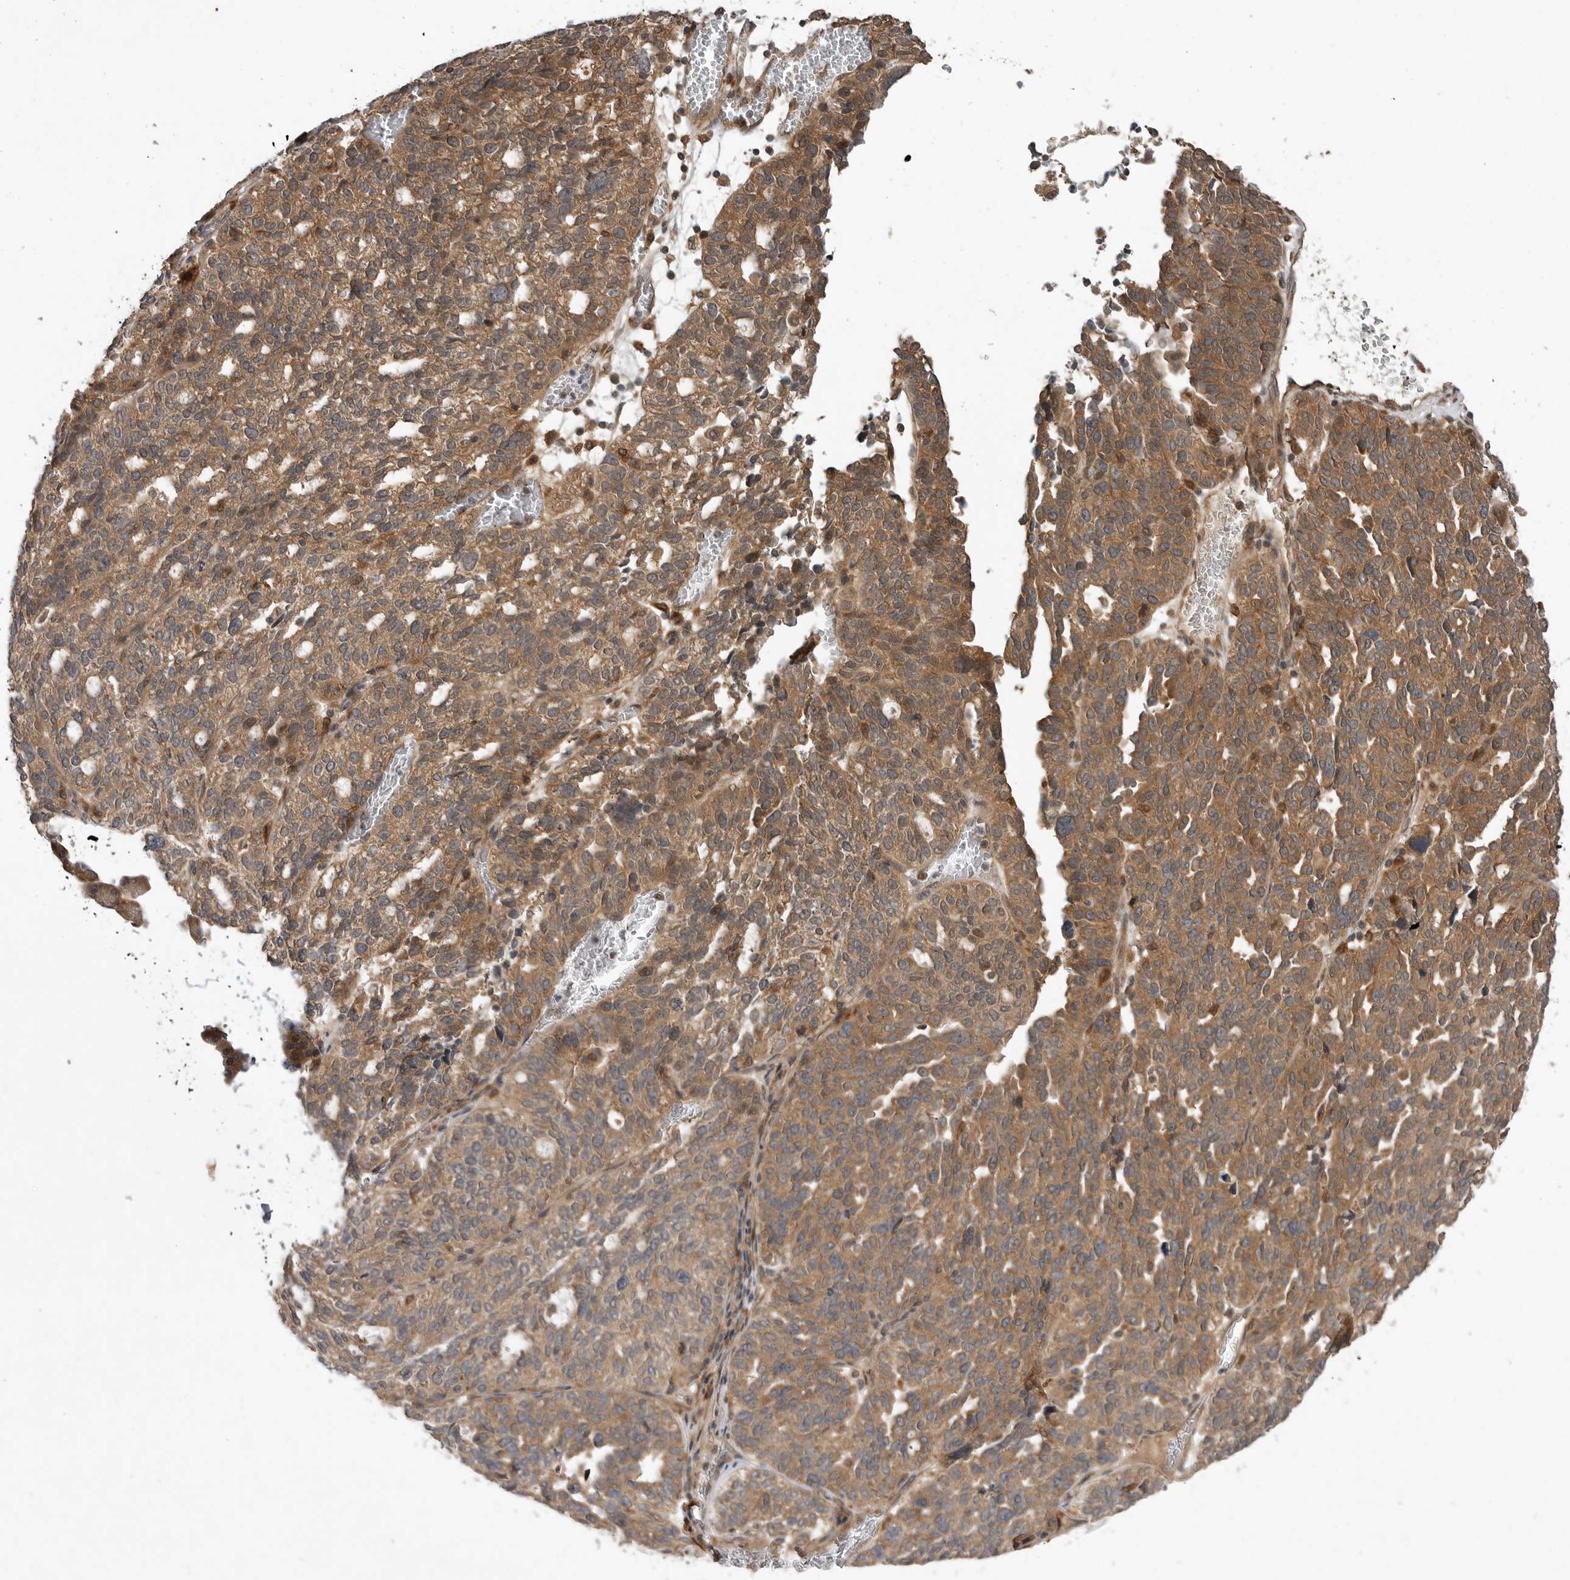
{"staining": {"intensity": "moderate", "quantity": ">75%", "location": "cytoplasmic/membranous"}, "tissue": "ovarian cancer", "cell_type": "Tumor cells", "image_type": "cancer", "snomed": [{"axis": "morphology", "description": "Cystadenocarcinoma, serous, NOS"}, {"axis": "topography", "description": "Ovary"}], "caption": "Immunohistochemical staining of human ovarian cancer (serous cystadenocarcinoma) shows medium levels of moderate cytoplasmic/membranous protein positivity in about >75% of tumor cells. The staining was performed using DAB to visualize the protein expression in brown, while the nuclei were stained in blue with hematoxylin (Magnification: 20x).", "gene": "OSBPL9", "patient": {"sex": "female", "age": 59}}